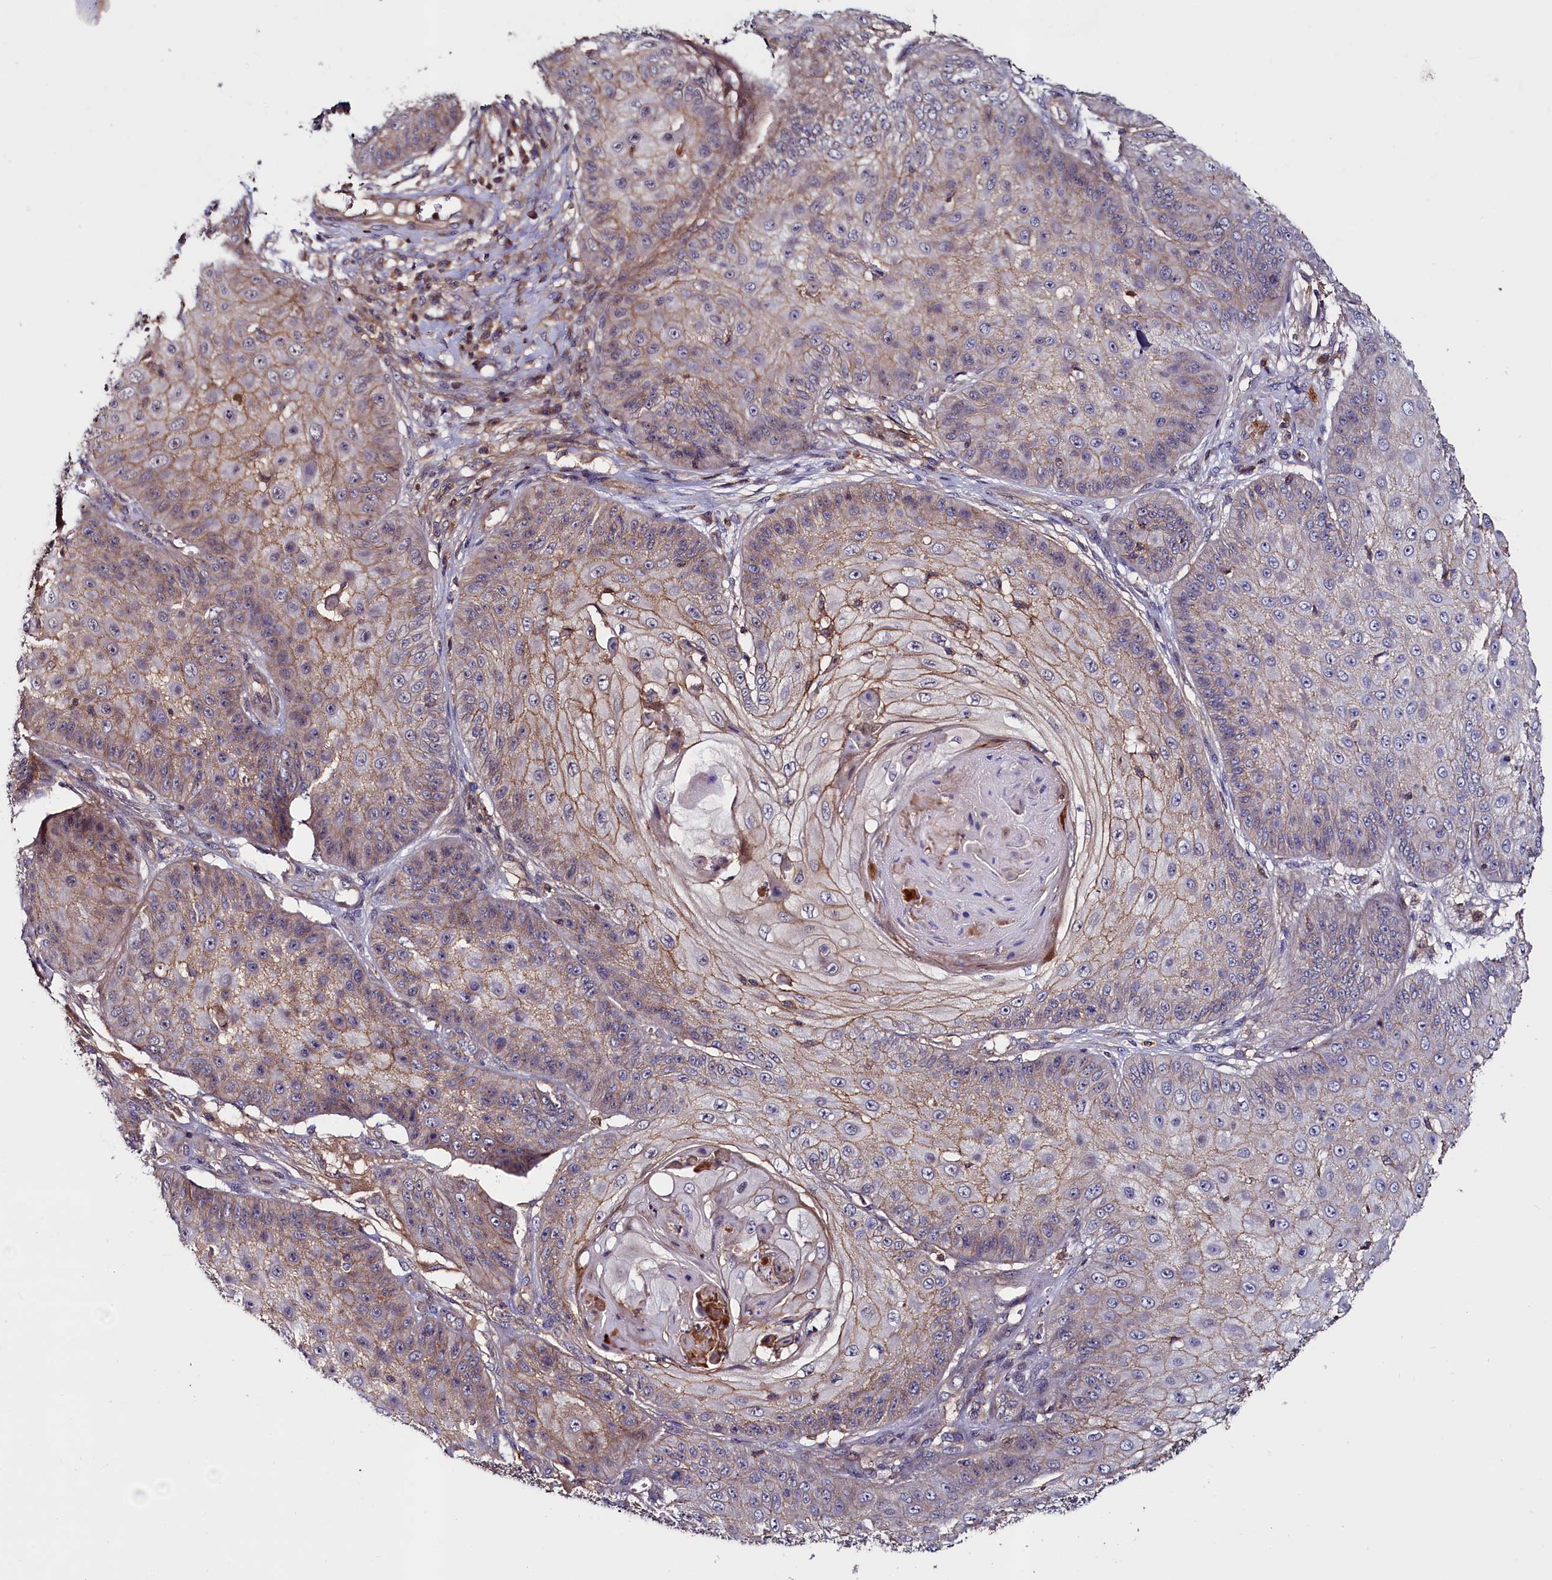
{"staining": {"intensity": "moderate", "quantity": "25%-75%", "location": "cytoplasmic/membranous"}, "tissue": "skin cancer", "cell_type": "Tumor cells", "image_type": "cancer", "snomed": [{"axis": "morphology", "description": "Squamous cell carcinoma, NOS"}, {"axis": "topography", "description": "Skin"}], "caption": "This histopathology image displays skin cancer stained with immunohistochemistry (IHC) to label a protein in brown. The cytoplasmic/membranous of tumor cells show moderate positivity for the protein. Nuclei are counter-stained blue.", "gene": "DUOXA1", "patient": {"sex": "male", "age": 70}}